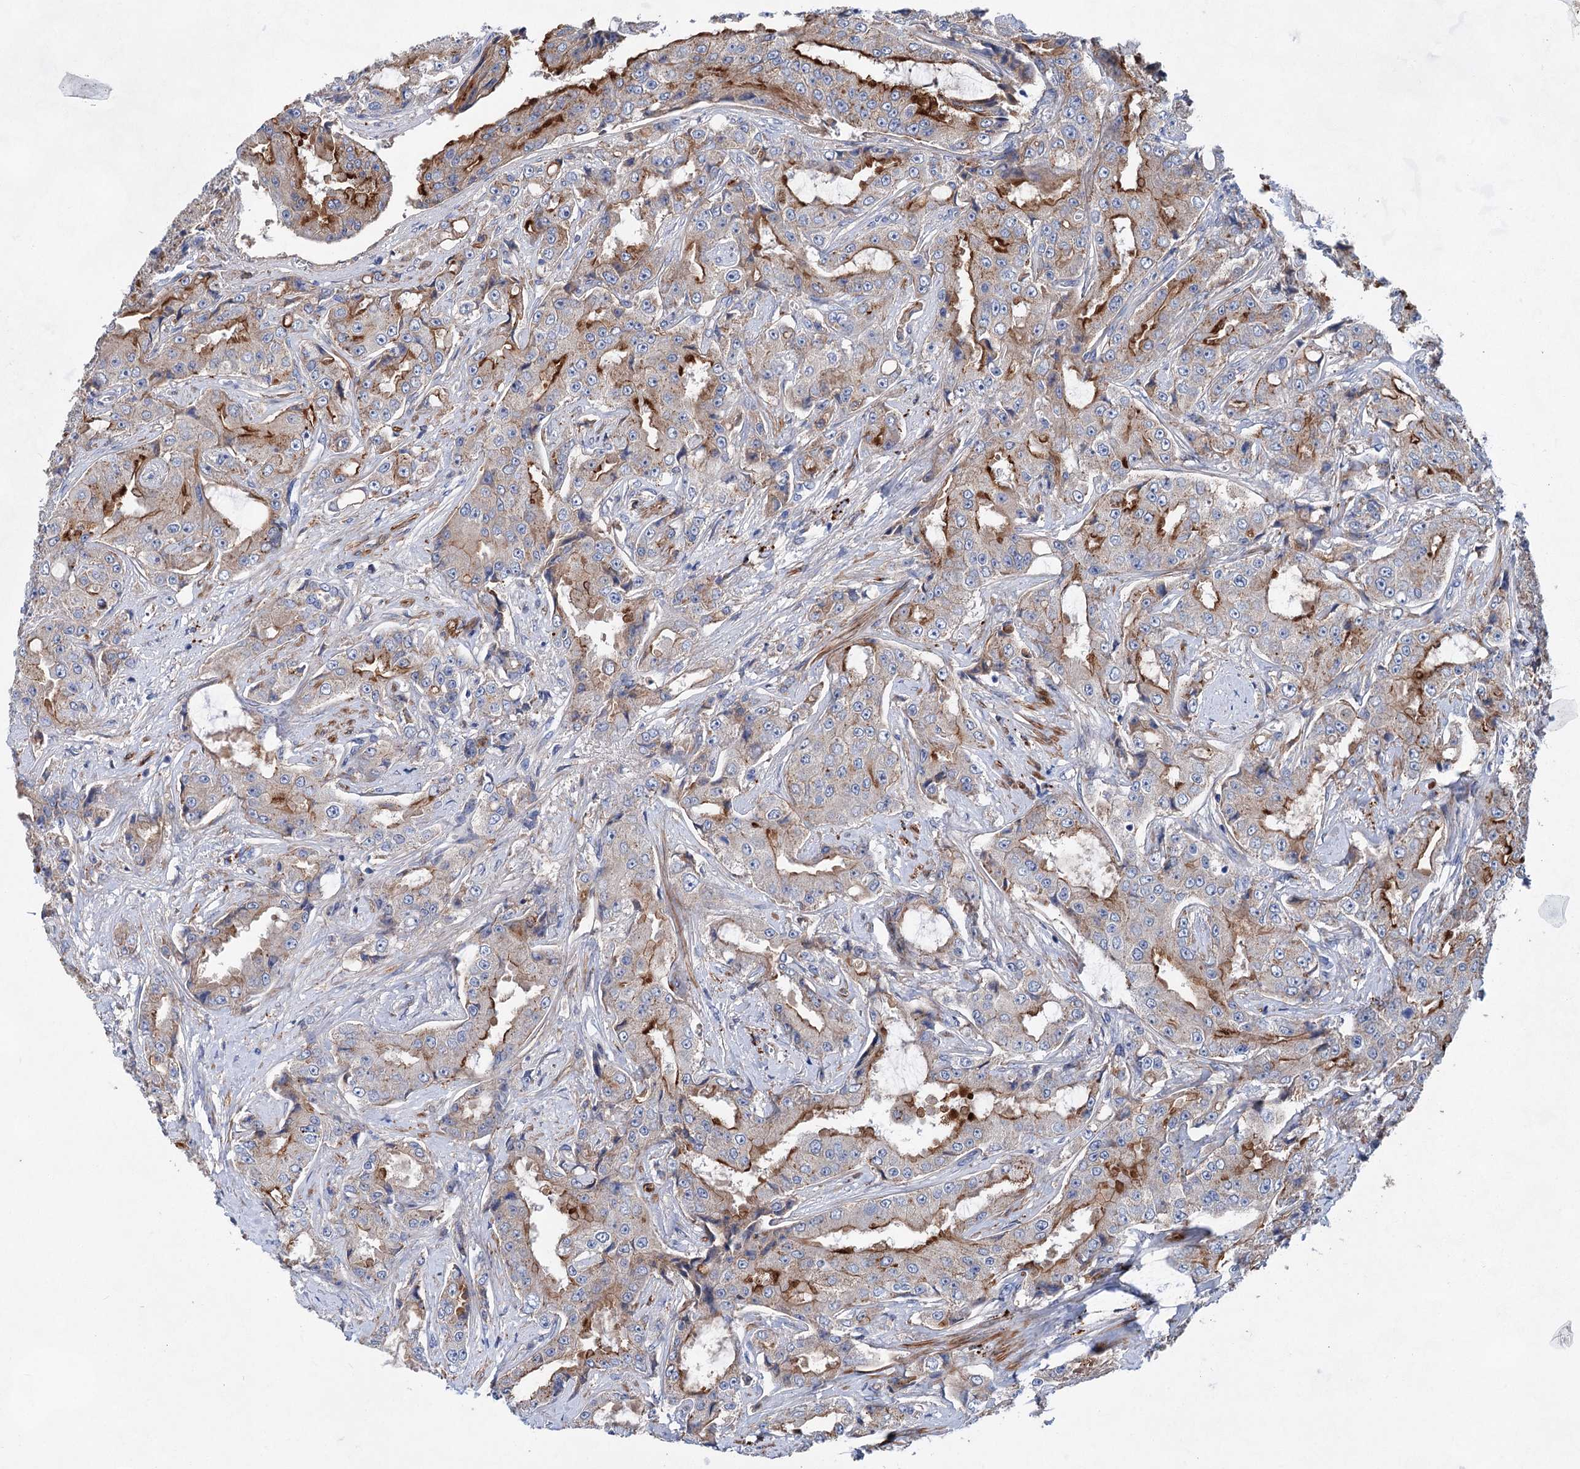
{"staining": {"intensity": "moderate", "quantity": "25%-75%", "location": "cytoplasmic/membranous"}, "tissue": "prostate cancer", "cell_type": "Tumor cells", "image_type": "cancer", "snomed": [{"axis": "morphology", "description": "Adenocarcinoma, High grade"}, {"axis": "topography", "description": "Prostate"}], "caption": "IHC photomicrograph of human high-grade adenocarcinoma (prostate) stained for a protein (brown), which demonstrates medium levels of moderate cytoplasmic/membranous staining in about 25%-75% of tumor cells.", "gene": "GPR155", "patient": {"sex": "male", "age": 73}}